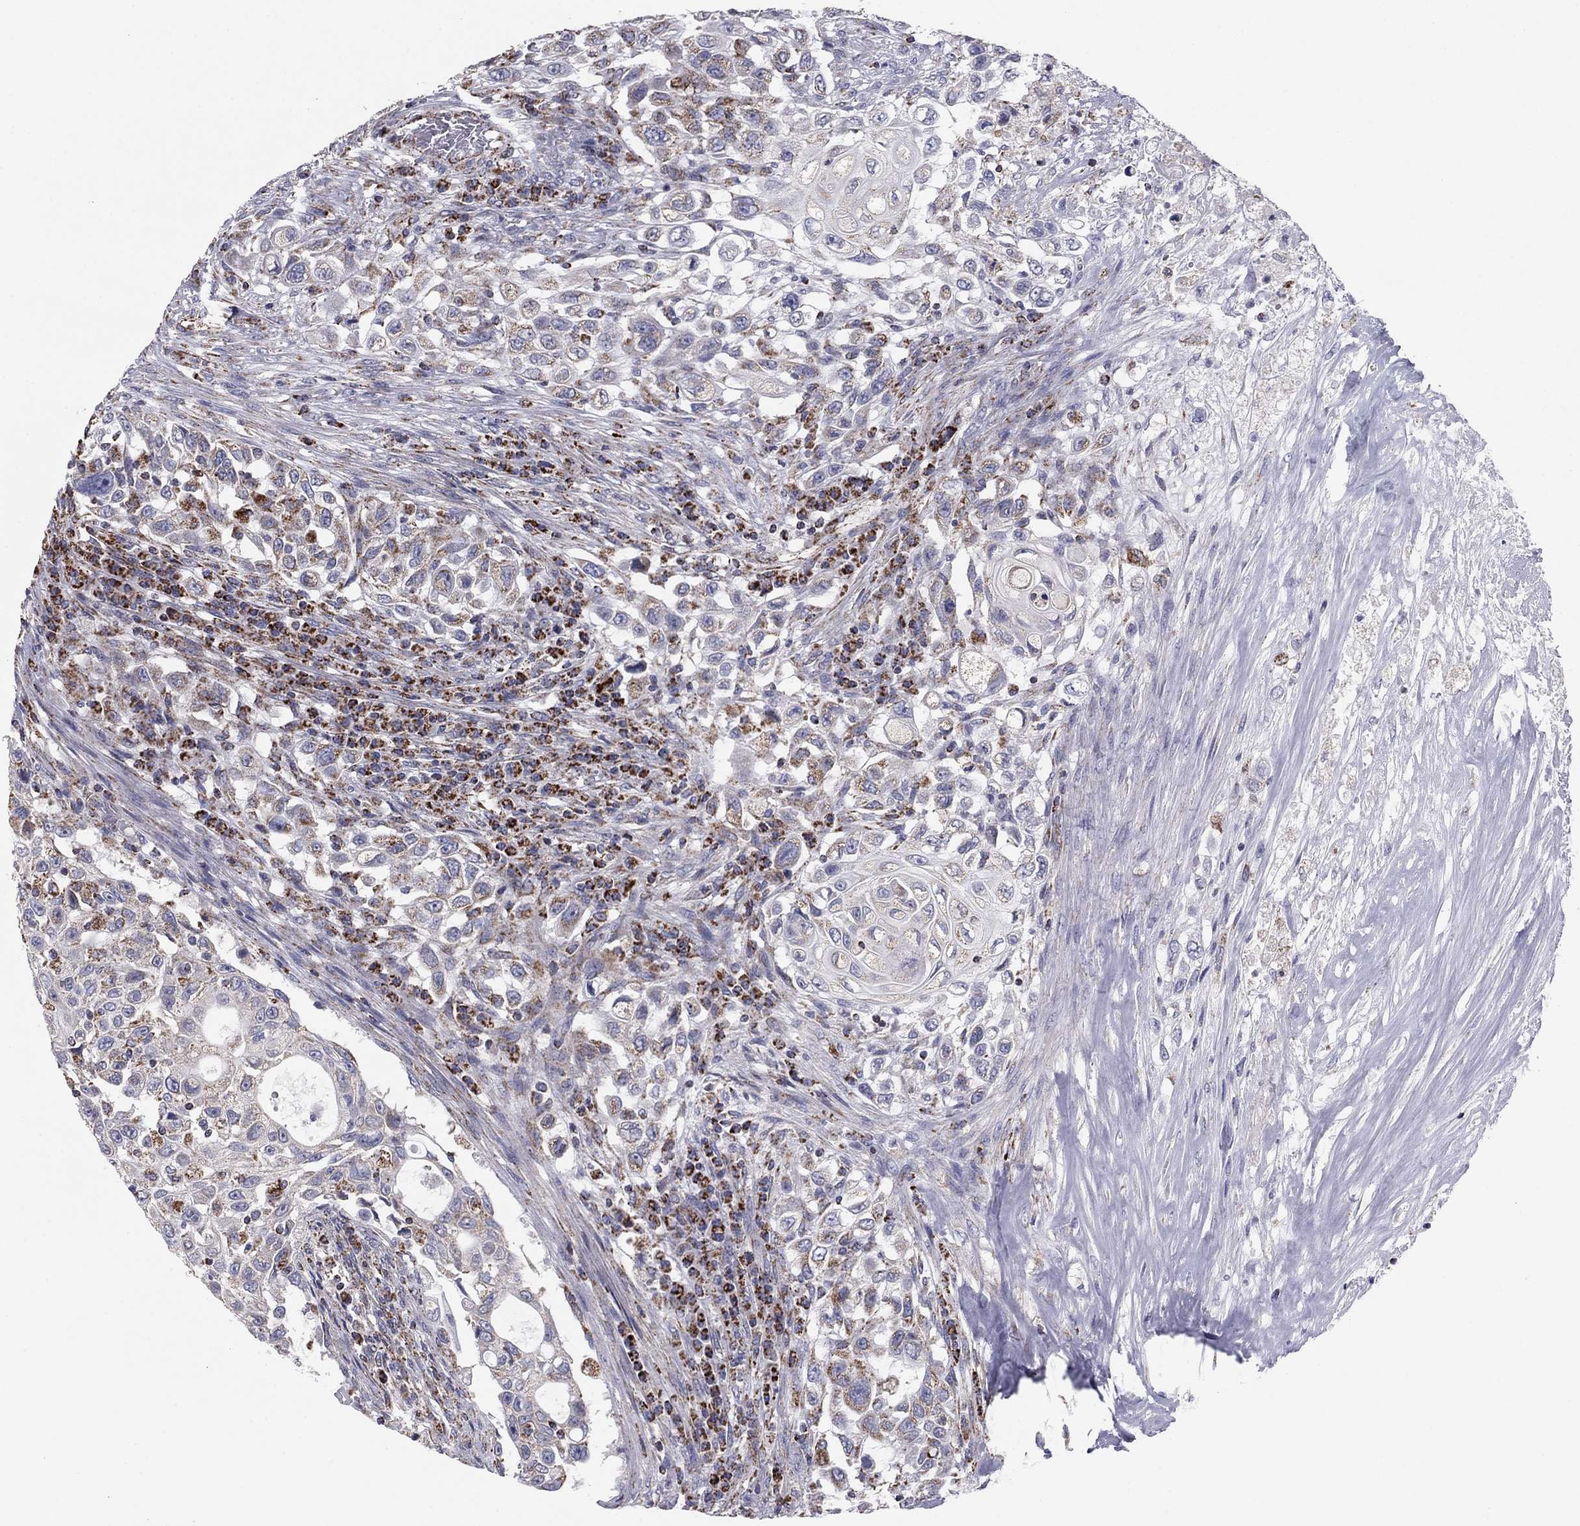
{"staining": {"intensity": "moderate", "quantity": "25%-75%", "location": "cytoplasmic/membranous"}, "tissue": "urothelial cancer", "cell_type": "Tumor cells", "image_type": "cancer", "snomed": [{"axis": "morphology", "description": "Urothelial carcinoma, High grade"}, {"axis": "topography", "description": "Urinary bladder"}], "caption": "Urothelial carcinoma (high-grade) stained with a brown dye demonstrates moderate cytoplasmic/membranous positive positivity in approximately 25%-75% of tumor cells.", "gene": "NDUFV1", "patient": {"sex": "female", "age": 56}}